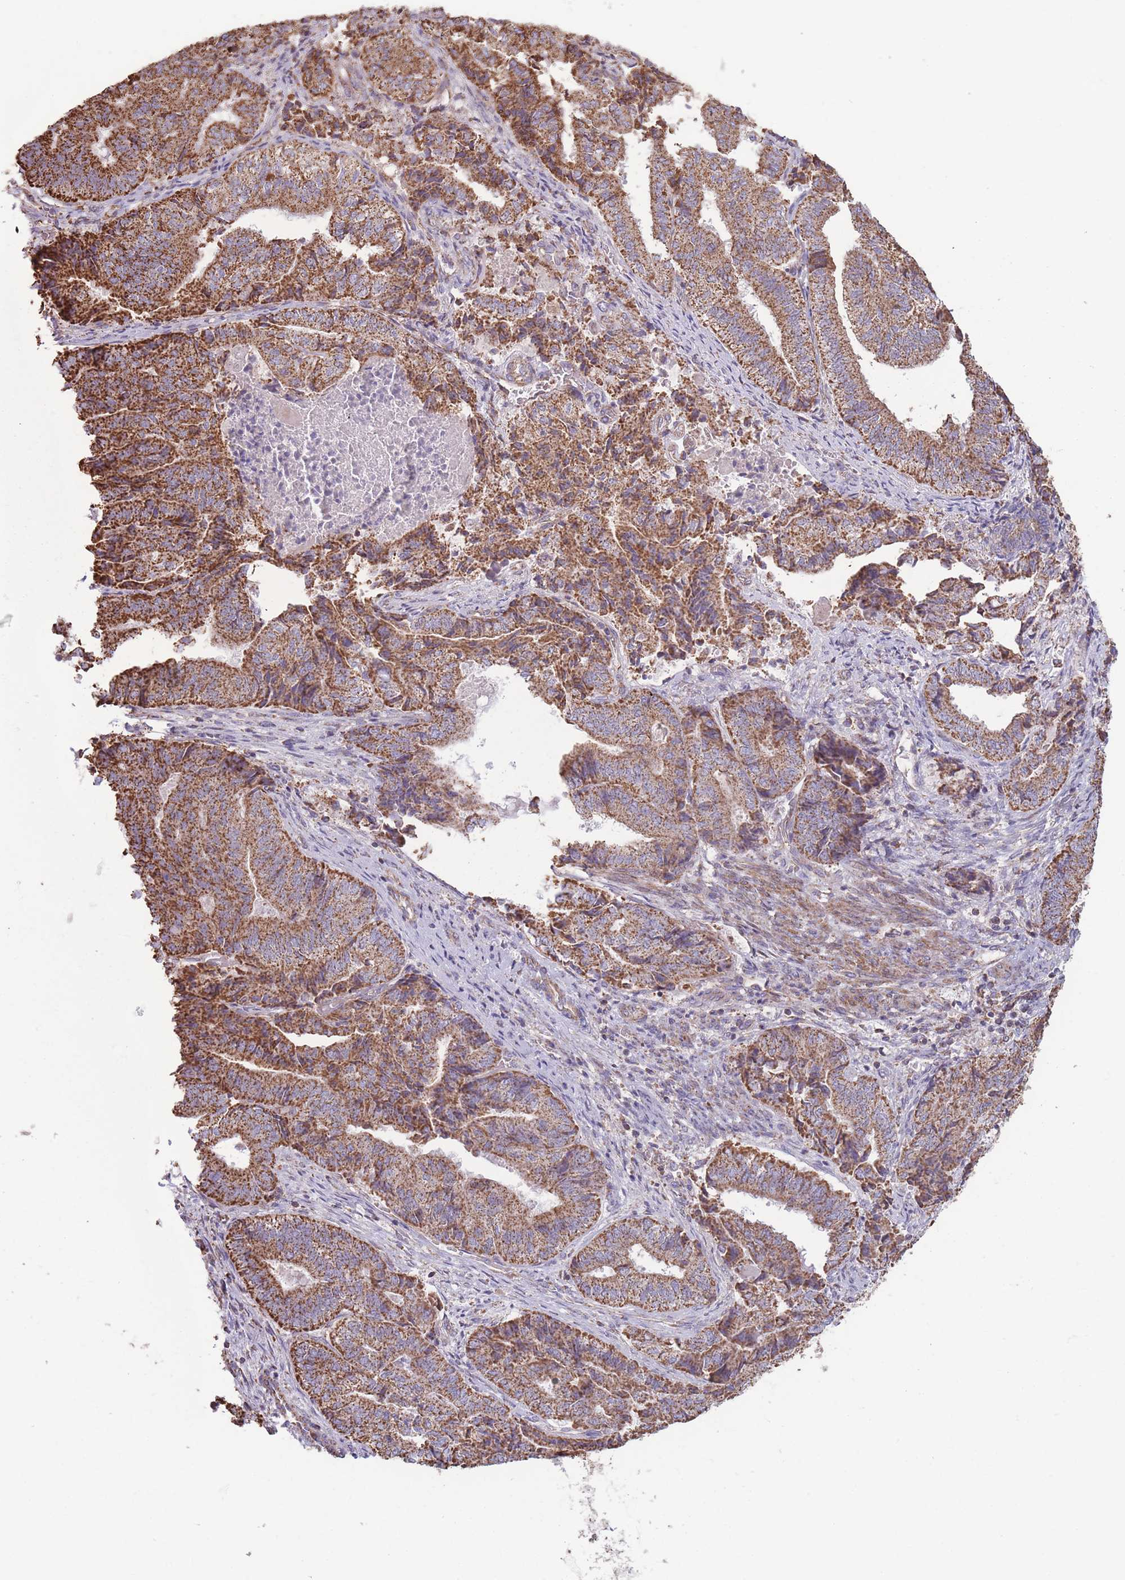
{"staining": {"intensity": "strong", "quantity": ">75%", "location": "cytoplasmic/membranous"}, "tissue": "endometrial cancer", "cell_type": "Tumor cells", "image_type": "cancer", "snomed": [{"axis": "morphology", "description": "Adenocarcinoma, NOS"}, {"axis": "topography", "description": "Endometrium"}], "caption": "This image displays endometrial adenocarcinoma stained with immunohistochemistry to label a protein in brown. The cytoplasmic/membranous of tumor cells show strong positivity for the protein. Nuclei are counter-stained blue.", "gene": "KIF16B", "patient": {"sex": "female", "age": 80}}